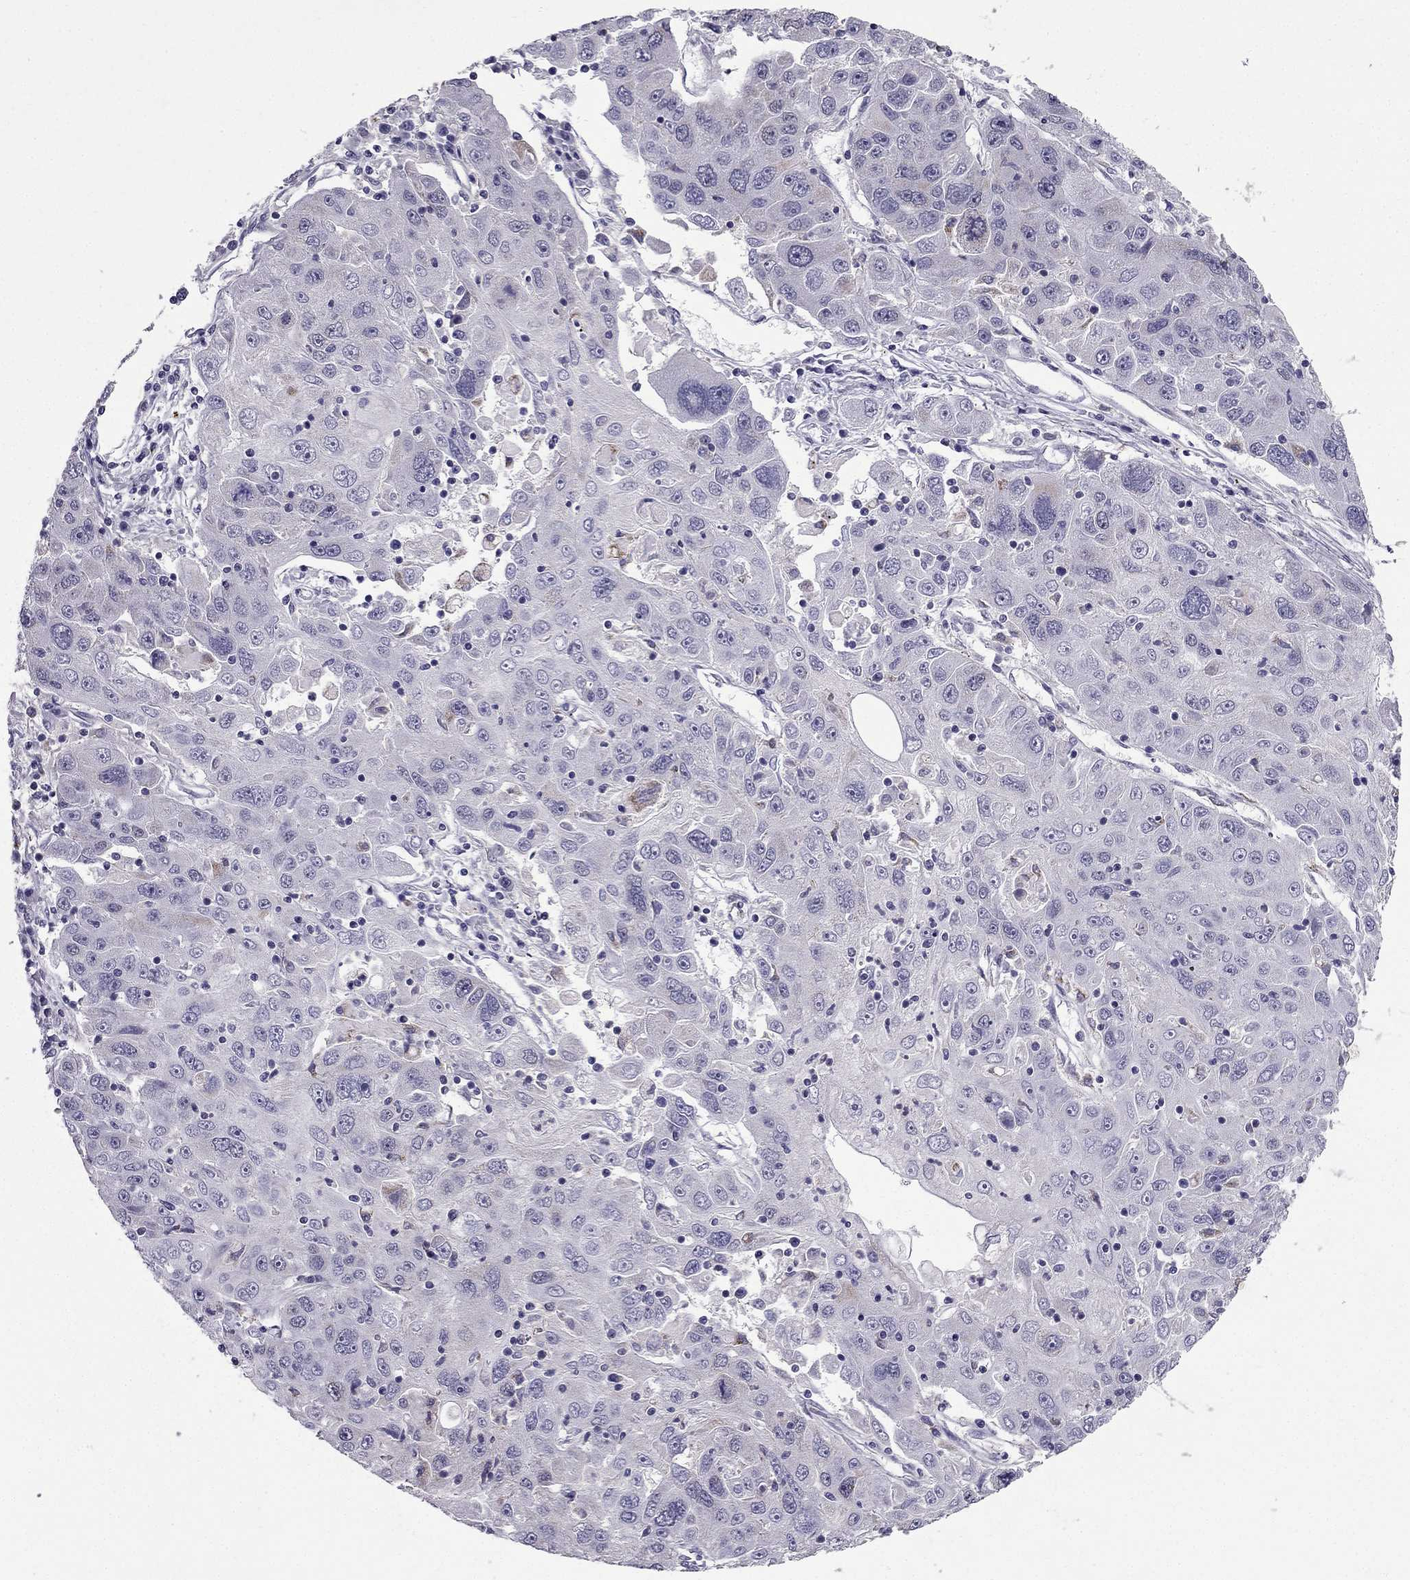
{"staining": {"intensity": "negative", "quantity": "none", "location": "none"}, "tissue": "stomach cancer", "cell_type": "Tumor cells", "image_type": "cancer", "snomed": [{"axis": "morphology", "description": "Adenocarcinoma, NOS"}, {"axis": "topography", "description": "Stomach"}], "caption": "DAB (3,3'-diaminobenzidine) immunohistochemical staining of stomach adenocarcinoma exhibits no significant expression in tumor cells.", "gene": "SLC6A2", "patient": {"sex": "male", "age": 56}}